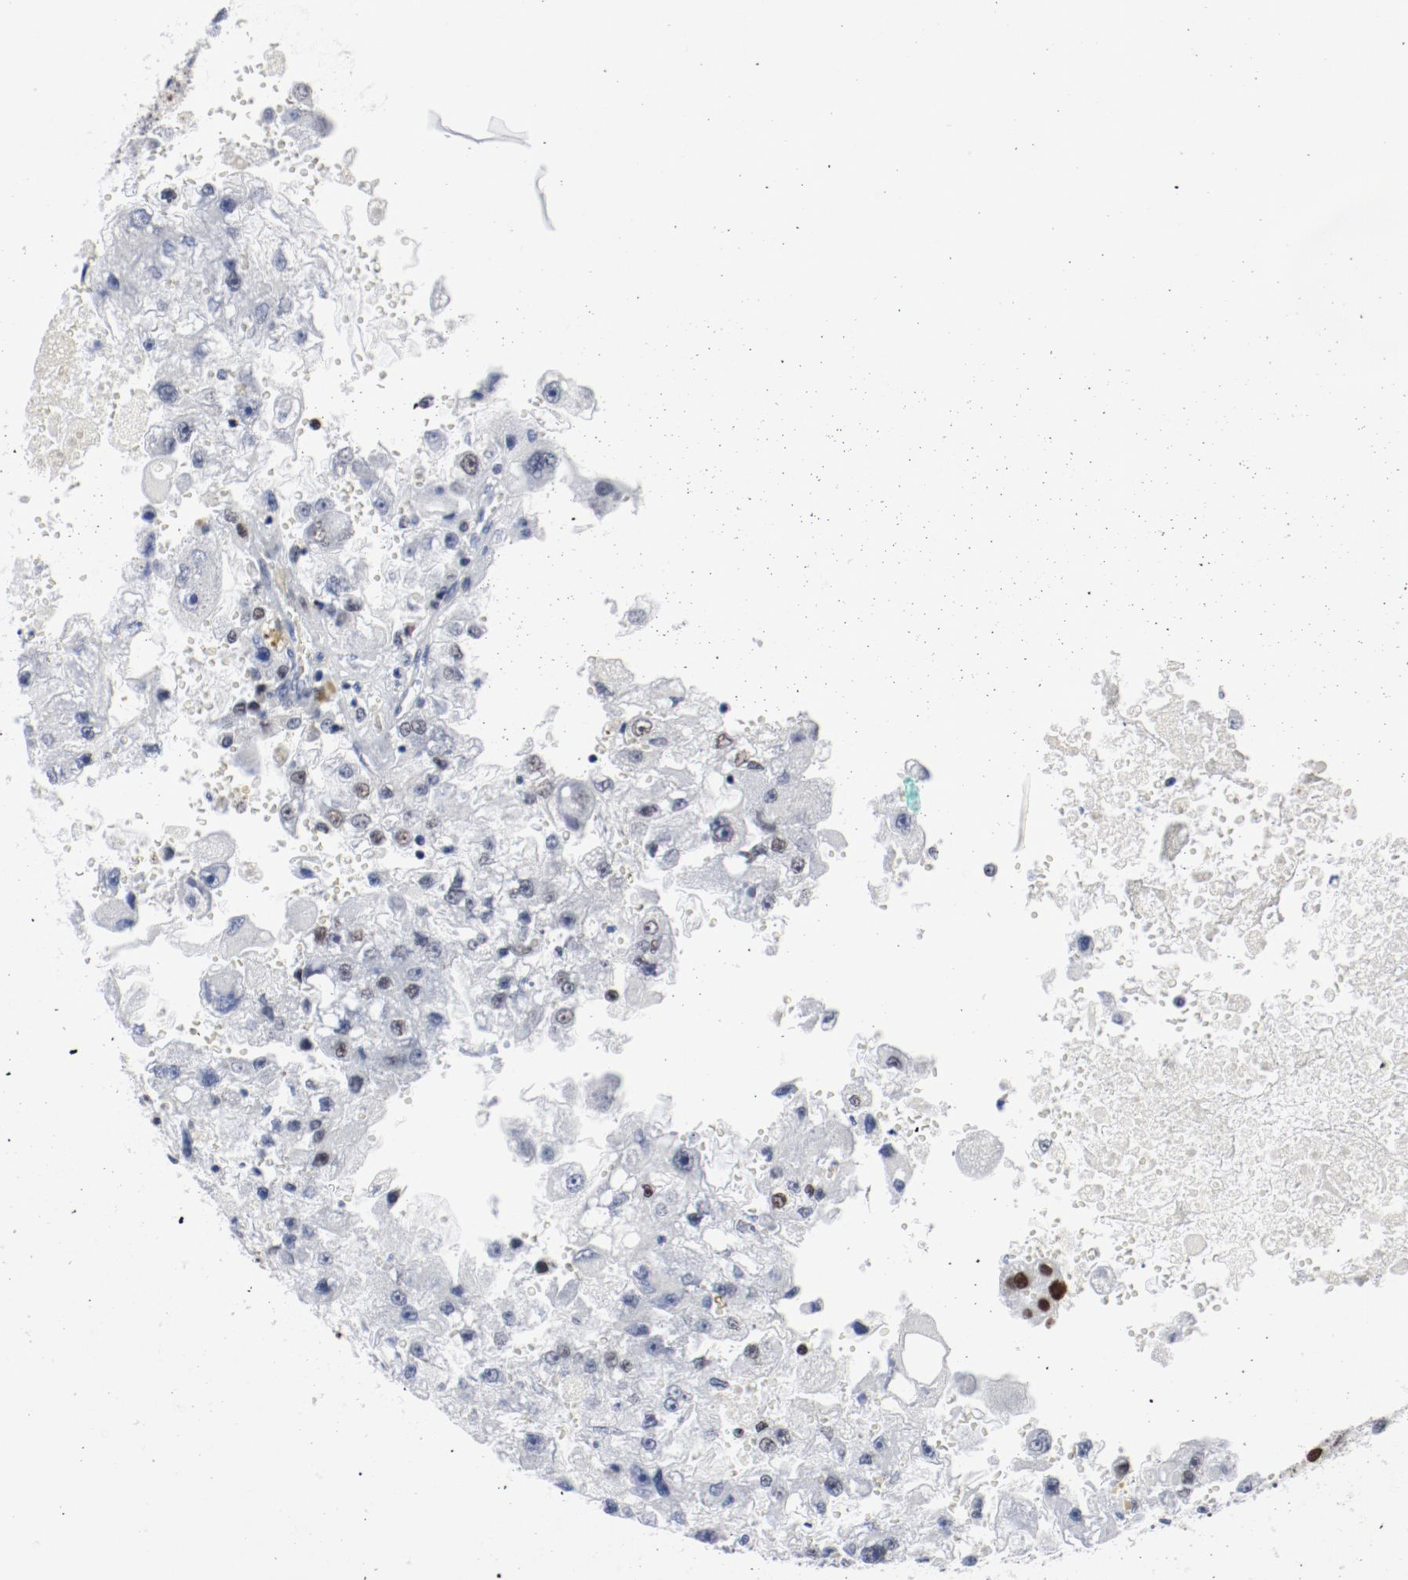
{"staining": {"intensity": "weak", "quantity": "<25%", "location": "nuclear"}, "tissue": "renal cancer", "cell_type": "Tumor cells", "image_type": "cancer", "snomed": [{"axis": "morphology", "description": "Adenocarcinoma, NOS"}, {"axis": "topography", "description": "Kidney"}], "caption": "IHC photomicrograph of renal adenocarcinoma stained for a protein (brown), which demonstrates no expression in tumor cells.", "gene": "POLD1", "patient": {"sex": "female", "age": 83}}